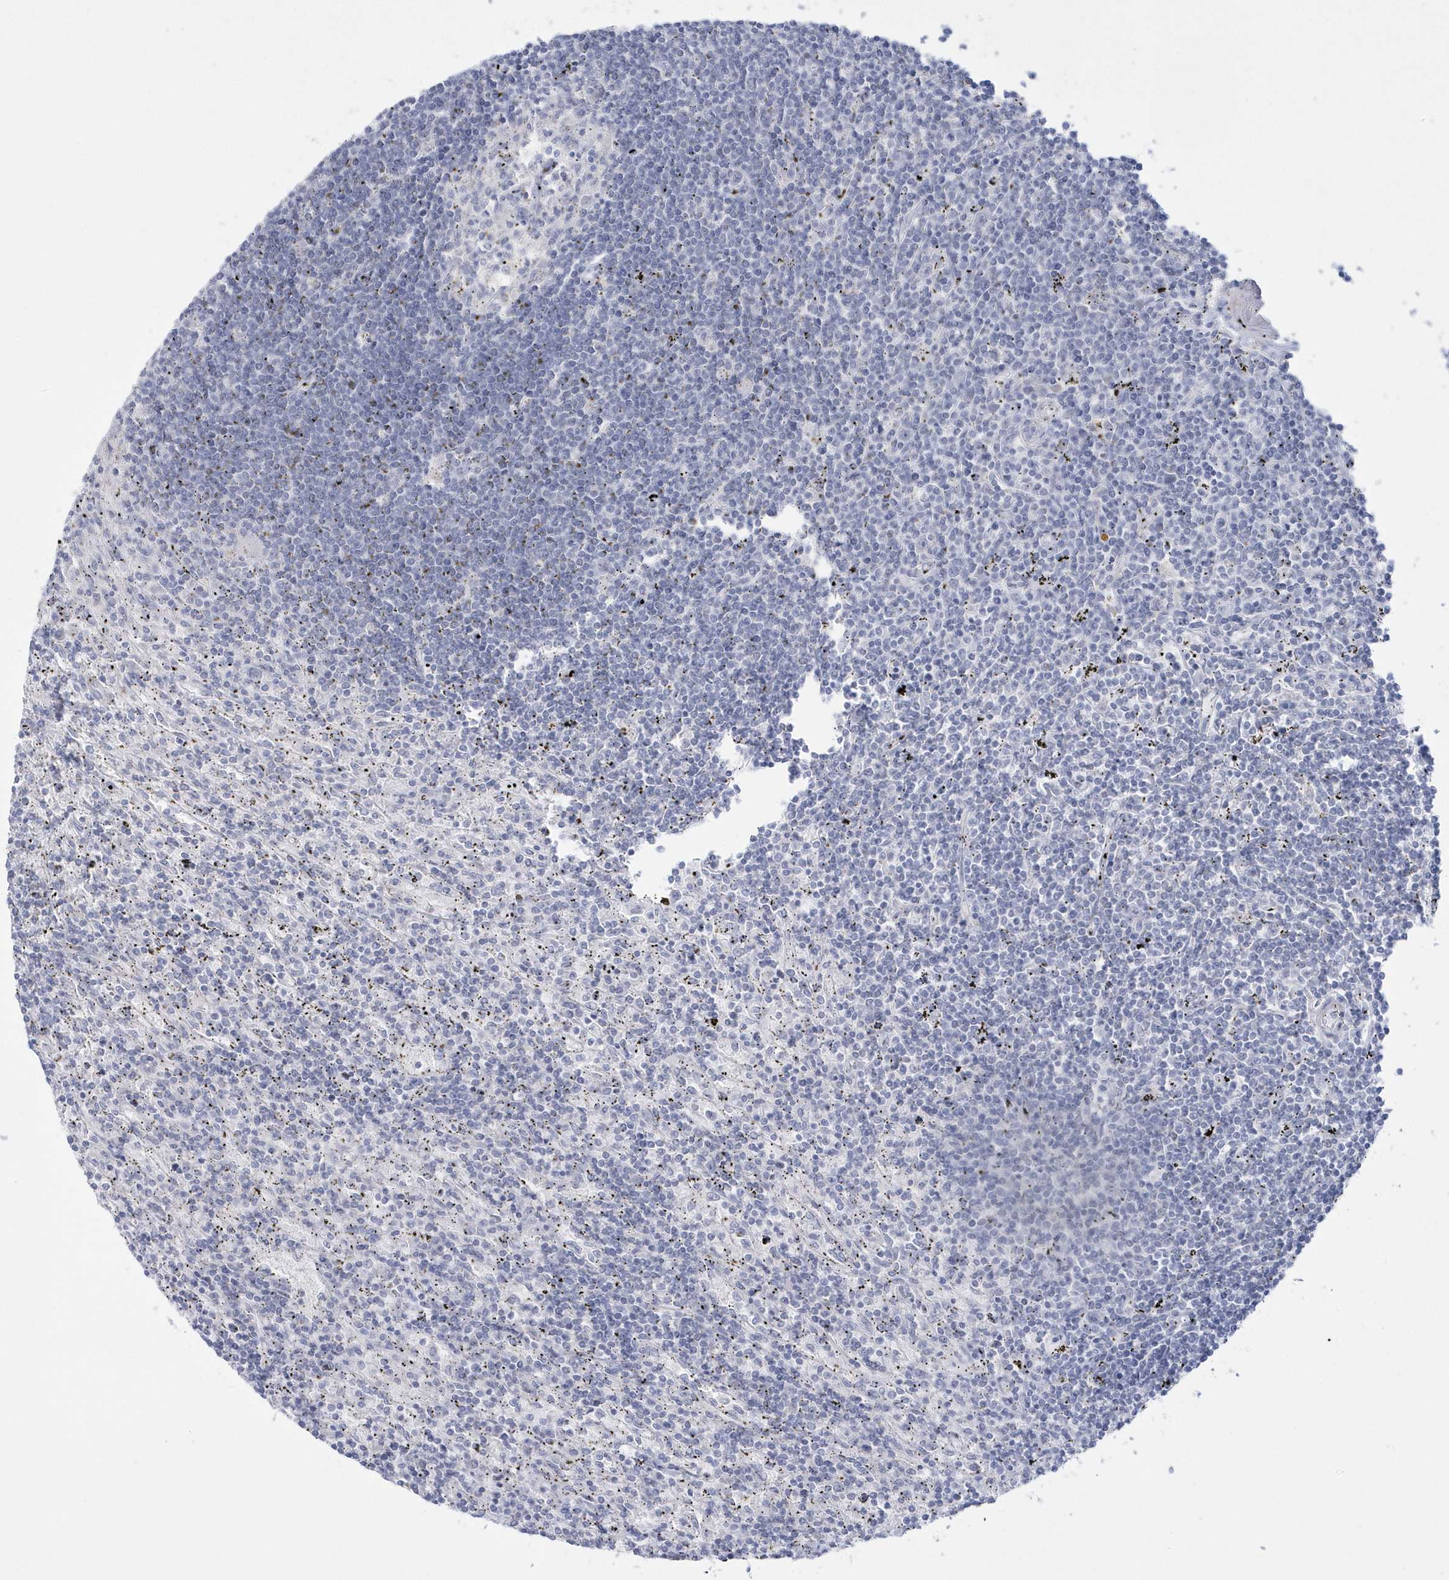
{"staining": {"intensity": "negative", "quantity": "none", "location": "none"}, "tissue": "lymphoma", "cell_type": "Tumor cells", "image_type": "cancer", "snomed": [{"axis": "morphology", "description": "Malignant lymphoma, non-Hodgkin's type, Low grade"}, {"axis": "topography", "description": "Spleen"}], "caption": "Immunohistochemistry of lymphoma displays no positivity in tumor cells.", "gene": "WDR27", "patient": {"sex": "male", "age": 76}}